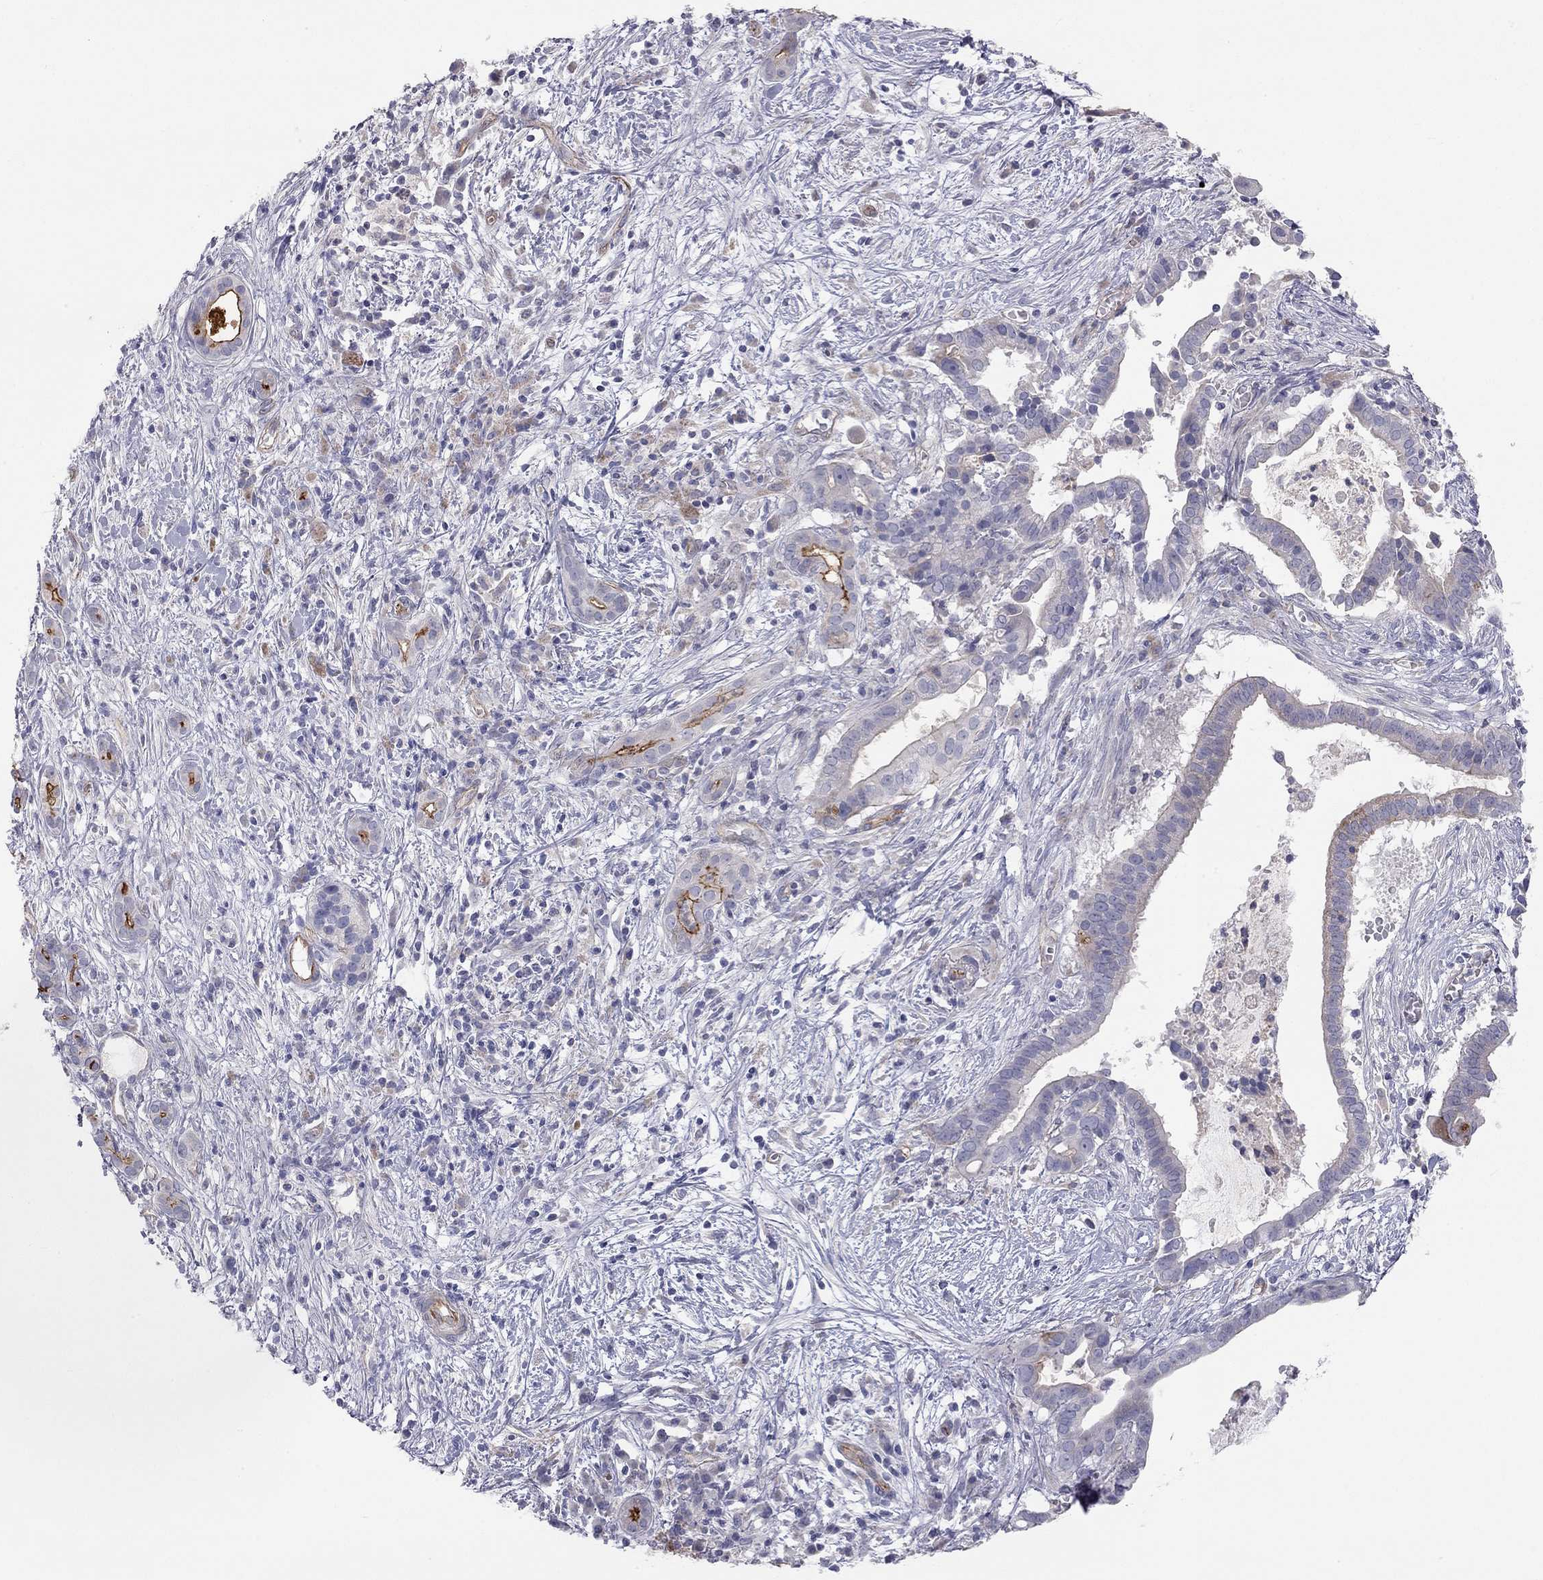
{"staining": {"intensity": "strong", "quantity": "<25%", "location": "cytoplasmic/membranous"}, "tissue": "pancreatic cancer", "cell_type": "Tumor cells", "image_type": "cancer", "snomed": [{"axis": "morphology", "description": "Adenocarcinoma, NOS"}, {"axis": "topography", "description": "Pancreas"}], "caption": "This image shows immunohistochemistry staining of human pancreatic cancer, with medium strong cytoplasmic/membranous positivity in about <25% of tumor cells.", "gene": "GPRC5B", "patient": {"sex": "male", "age": 61}}